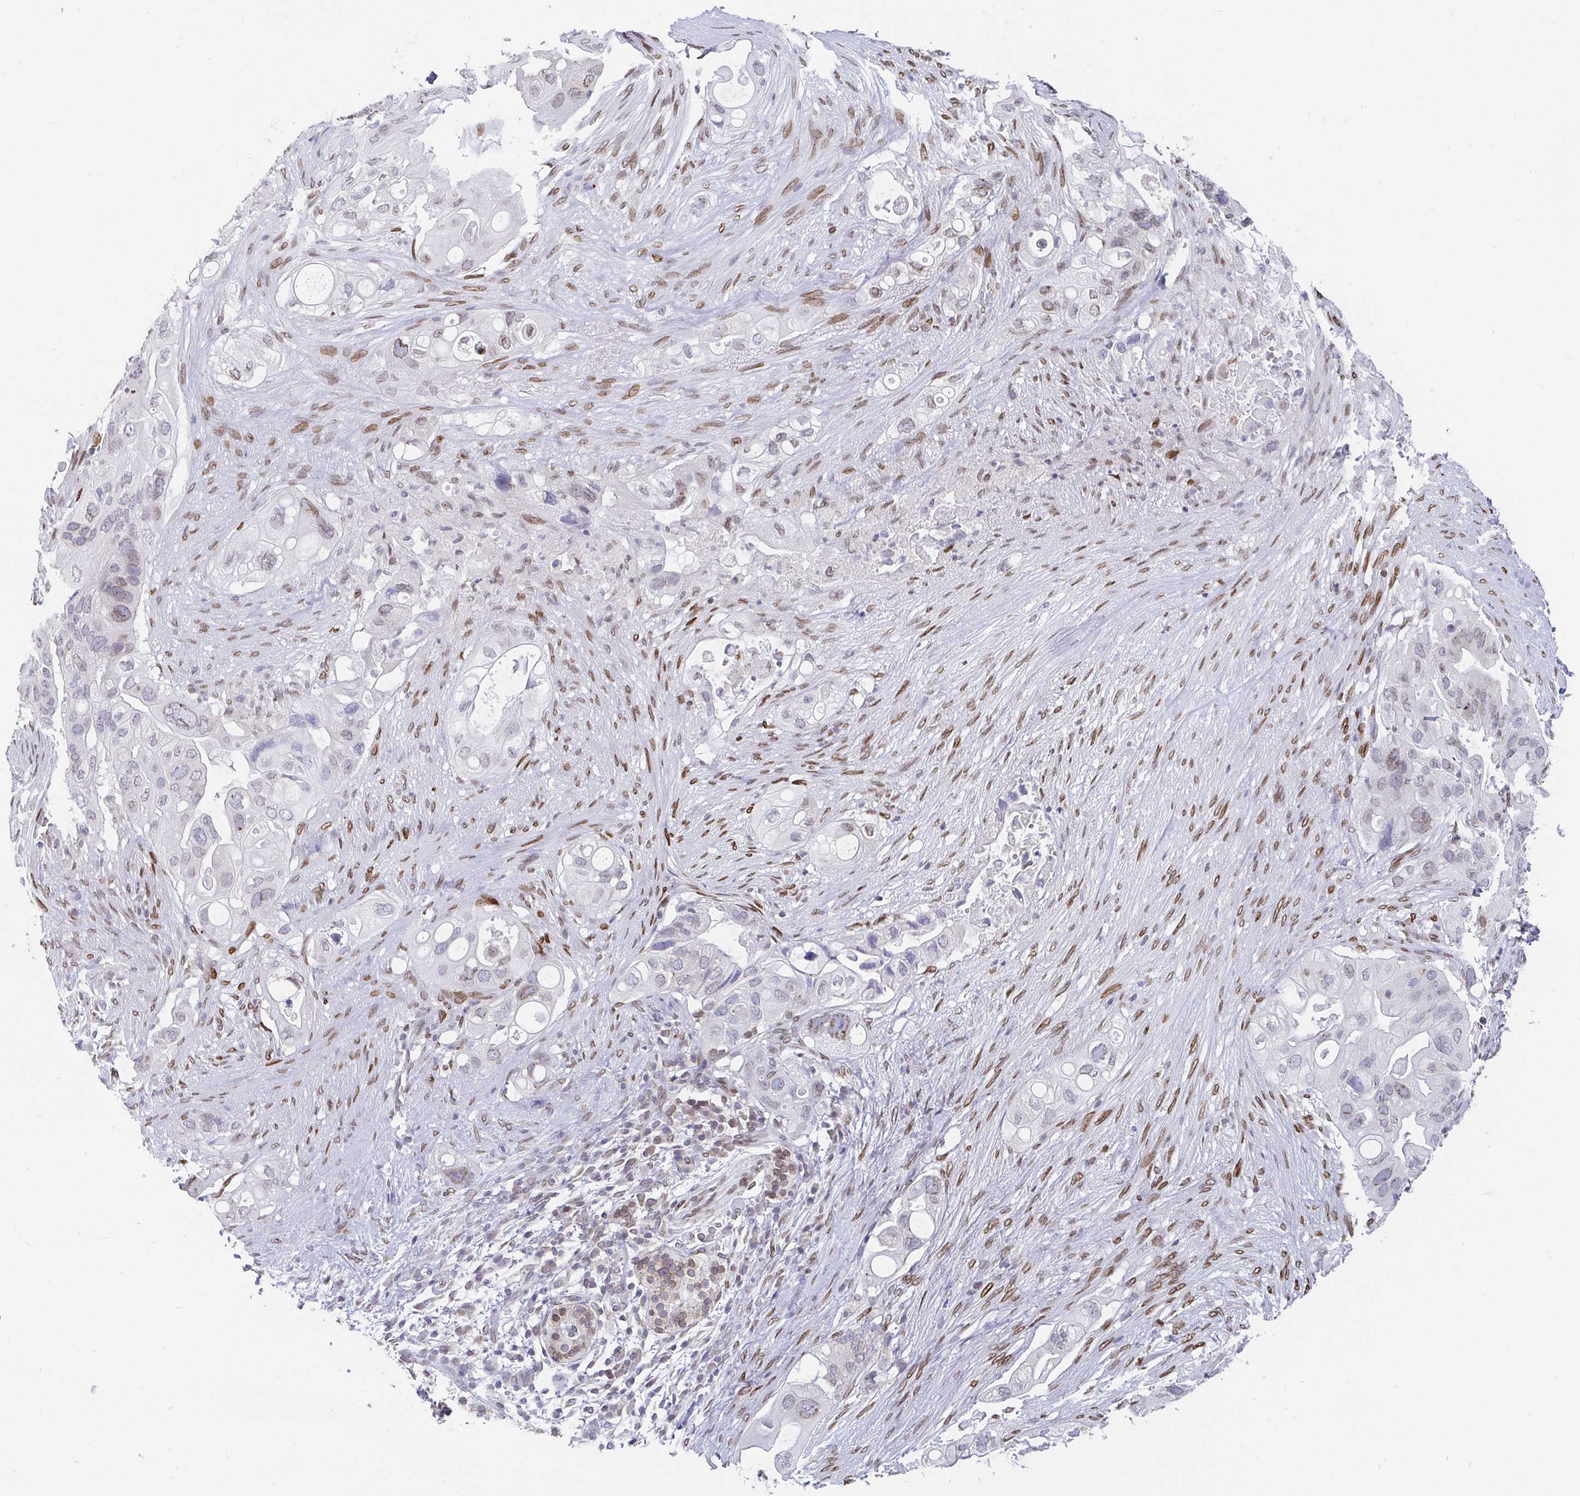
{"staining": {"intensity": "negative", "quantity": "none", "location": "none"}, "tissue": "pancreatic cancer", "cell_type": "Tumor cells", "image_type": "cancer", "snomed": [{"axis": "morphology", "description": "Adenocarcinoma, NOS"}, {"axis": "topography", "description": "Pancreas"}], "caption": "Immunohistochemistry micrograph of human pancreatic adenocarcinoma stained for a protein (brown), which exhibits no staining in tumor cells.", "gene": "EMD", "patient": {"sex": "female", "age": 72}}